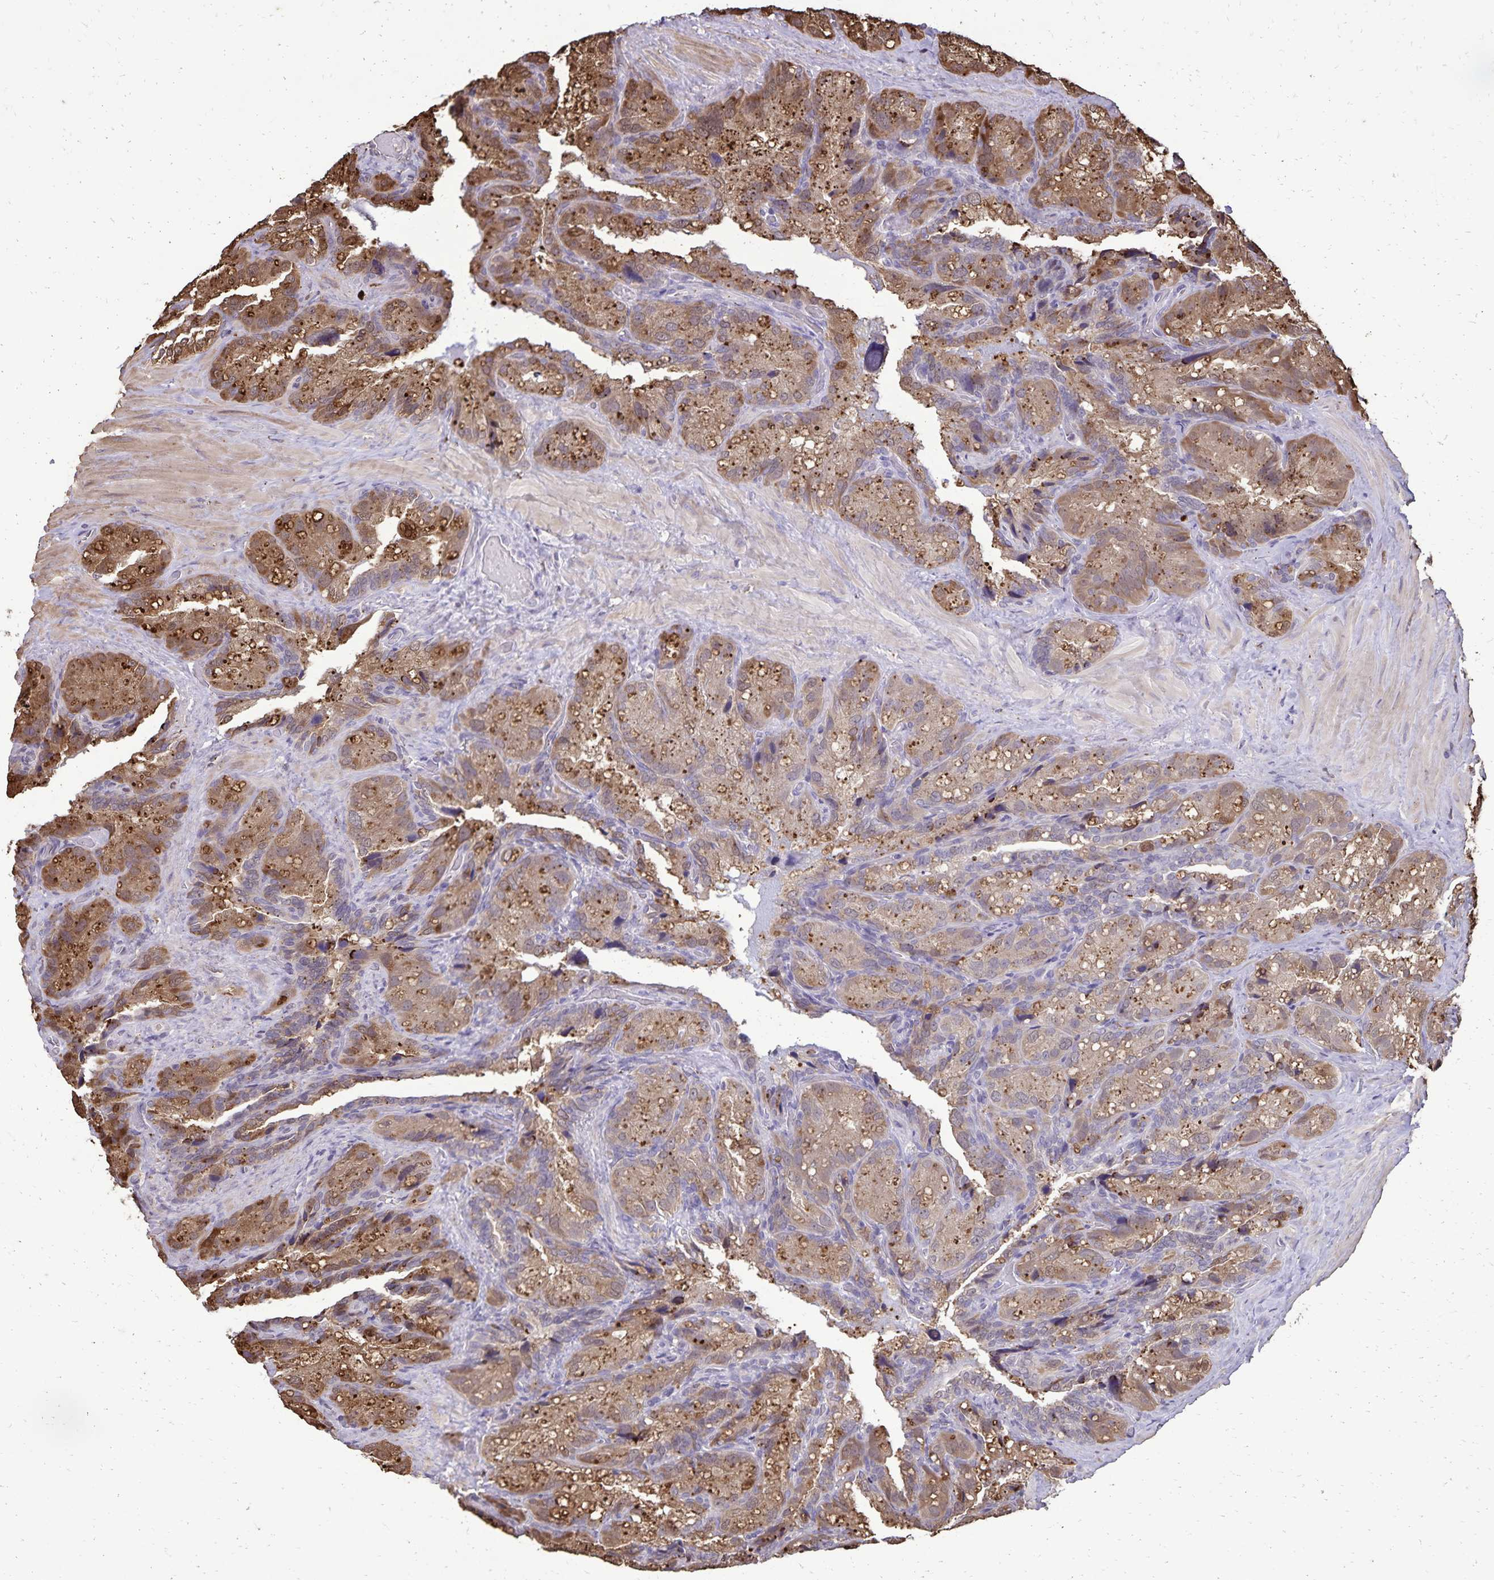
{"staining": {"intensity": "strong", "quantity": ">75%", "location": "cytoplasmic/membranous"}, "tissue": "seminal vesicle", "cell_type": "Glandular cells", "image_type": "normal", "snomed": [{"axis": "morphology", "description": "Normal tissue, NOS"}, {"axis": "topography", "description": "Seminal veicle"}], "caption": "The micrograph shows immunohistochemical staining of benign seminal vesicle. There is strong cytoplasmic/membranous expression is present in approximately >75% of glandular cells. (Brightfield microscopy of DAB IHC at high magnification).", "gene": "CHMP1B", "patient": {"sex": "male", "age": 60}}